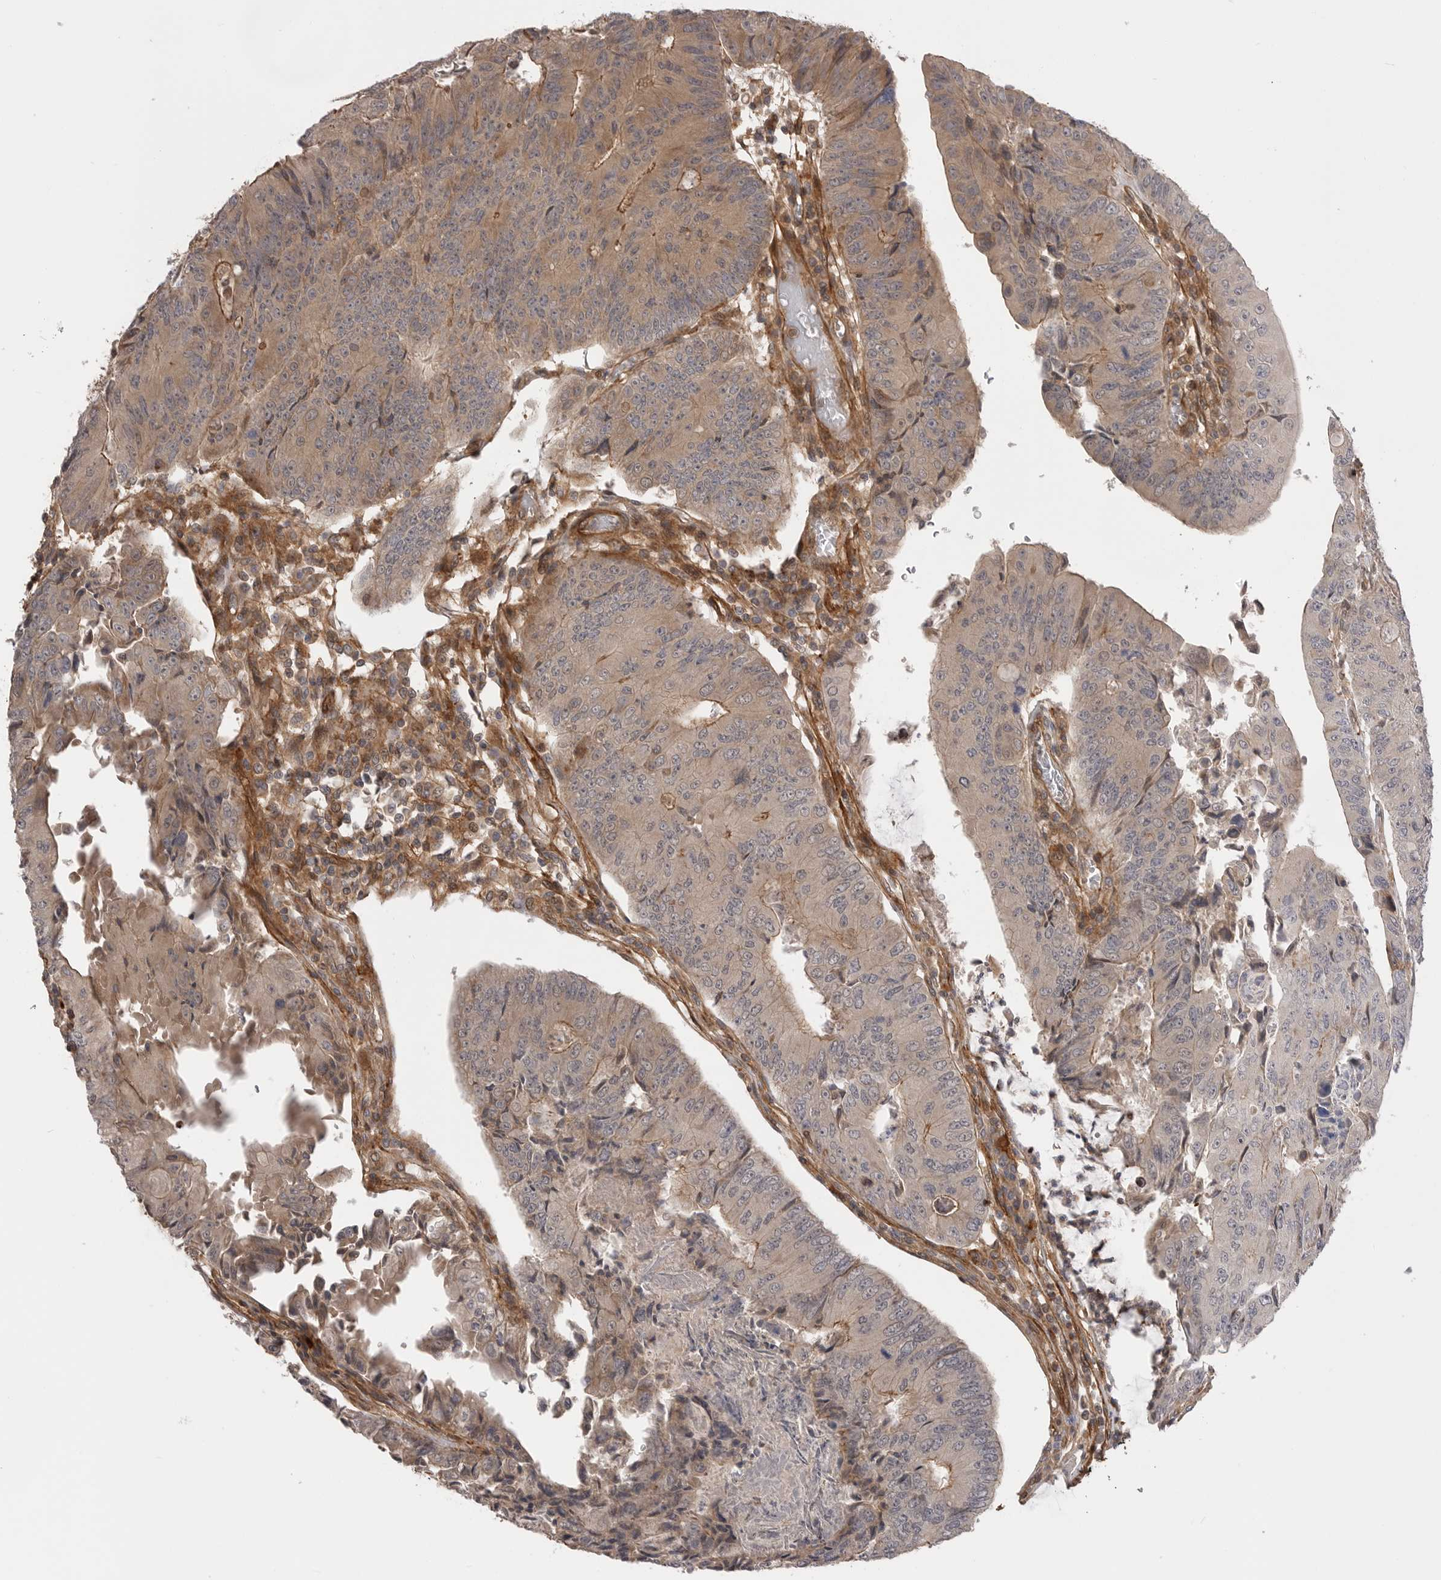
{"staining": {"intensity": "moderate", "quantity": "<25%", "location": "cytoplasmic/membranous"}, "tissue": "colorectal cancer", "cell_type": "Tumor cells", "image_type": "cancer", "snomed": [{"axis": "morphology", "description": "Adenocarcinoma, NOS"}, {"axis": "topography", "description": "Colon"}], "caption": "A high-resolution micrograph shows IHC staining of colorectal adenocarcinoma, which demonstrates moderate cytoplasmic/membranous positivity in approximately <25% of tumor cells. (Brightfield microscopy of DAB IHC at high magnification).", "gene": "TRIM56", "patient": {"sex": "female", "age": 67}}